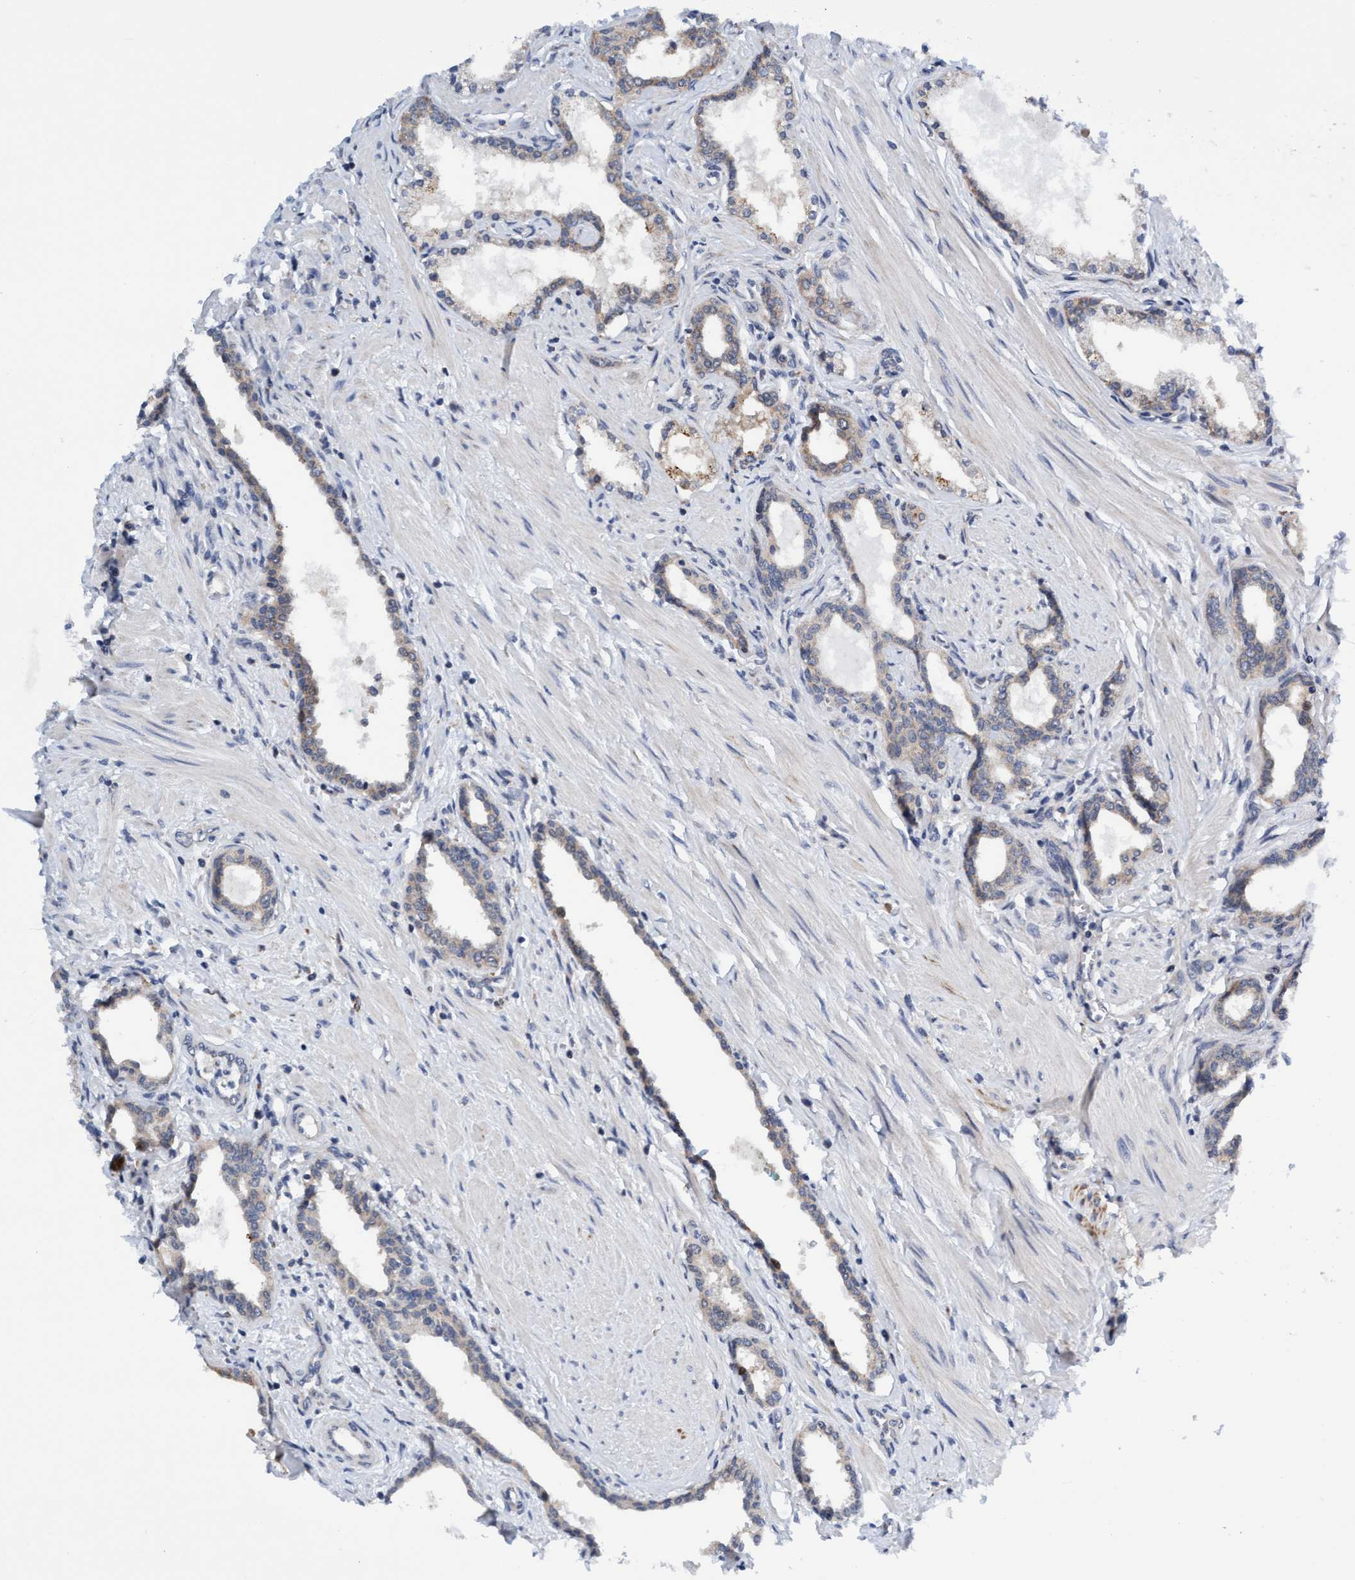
{"staining": {"intensity": "weak", "quantity": "<25%", "location": "cytoplasmic/membranous"}, "tissue": "prostate cancer", "cell_type": "Tumor cells", "image_type": "cancer", "snomed": [{"axis": "morphology", "description": "Adenocarcinoma, High grade"}, {"axis": "topography", "description": "Prostate"}], "caption": "An image of prostate cancer (high-grade adenocarcinoma) stained for a protein displays no brown staining in tumor cells.", "gene": "AGAP2", "patient": {"sex": "male", "age": 52}}